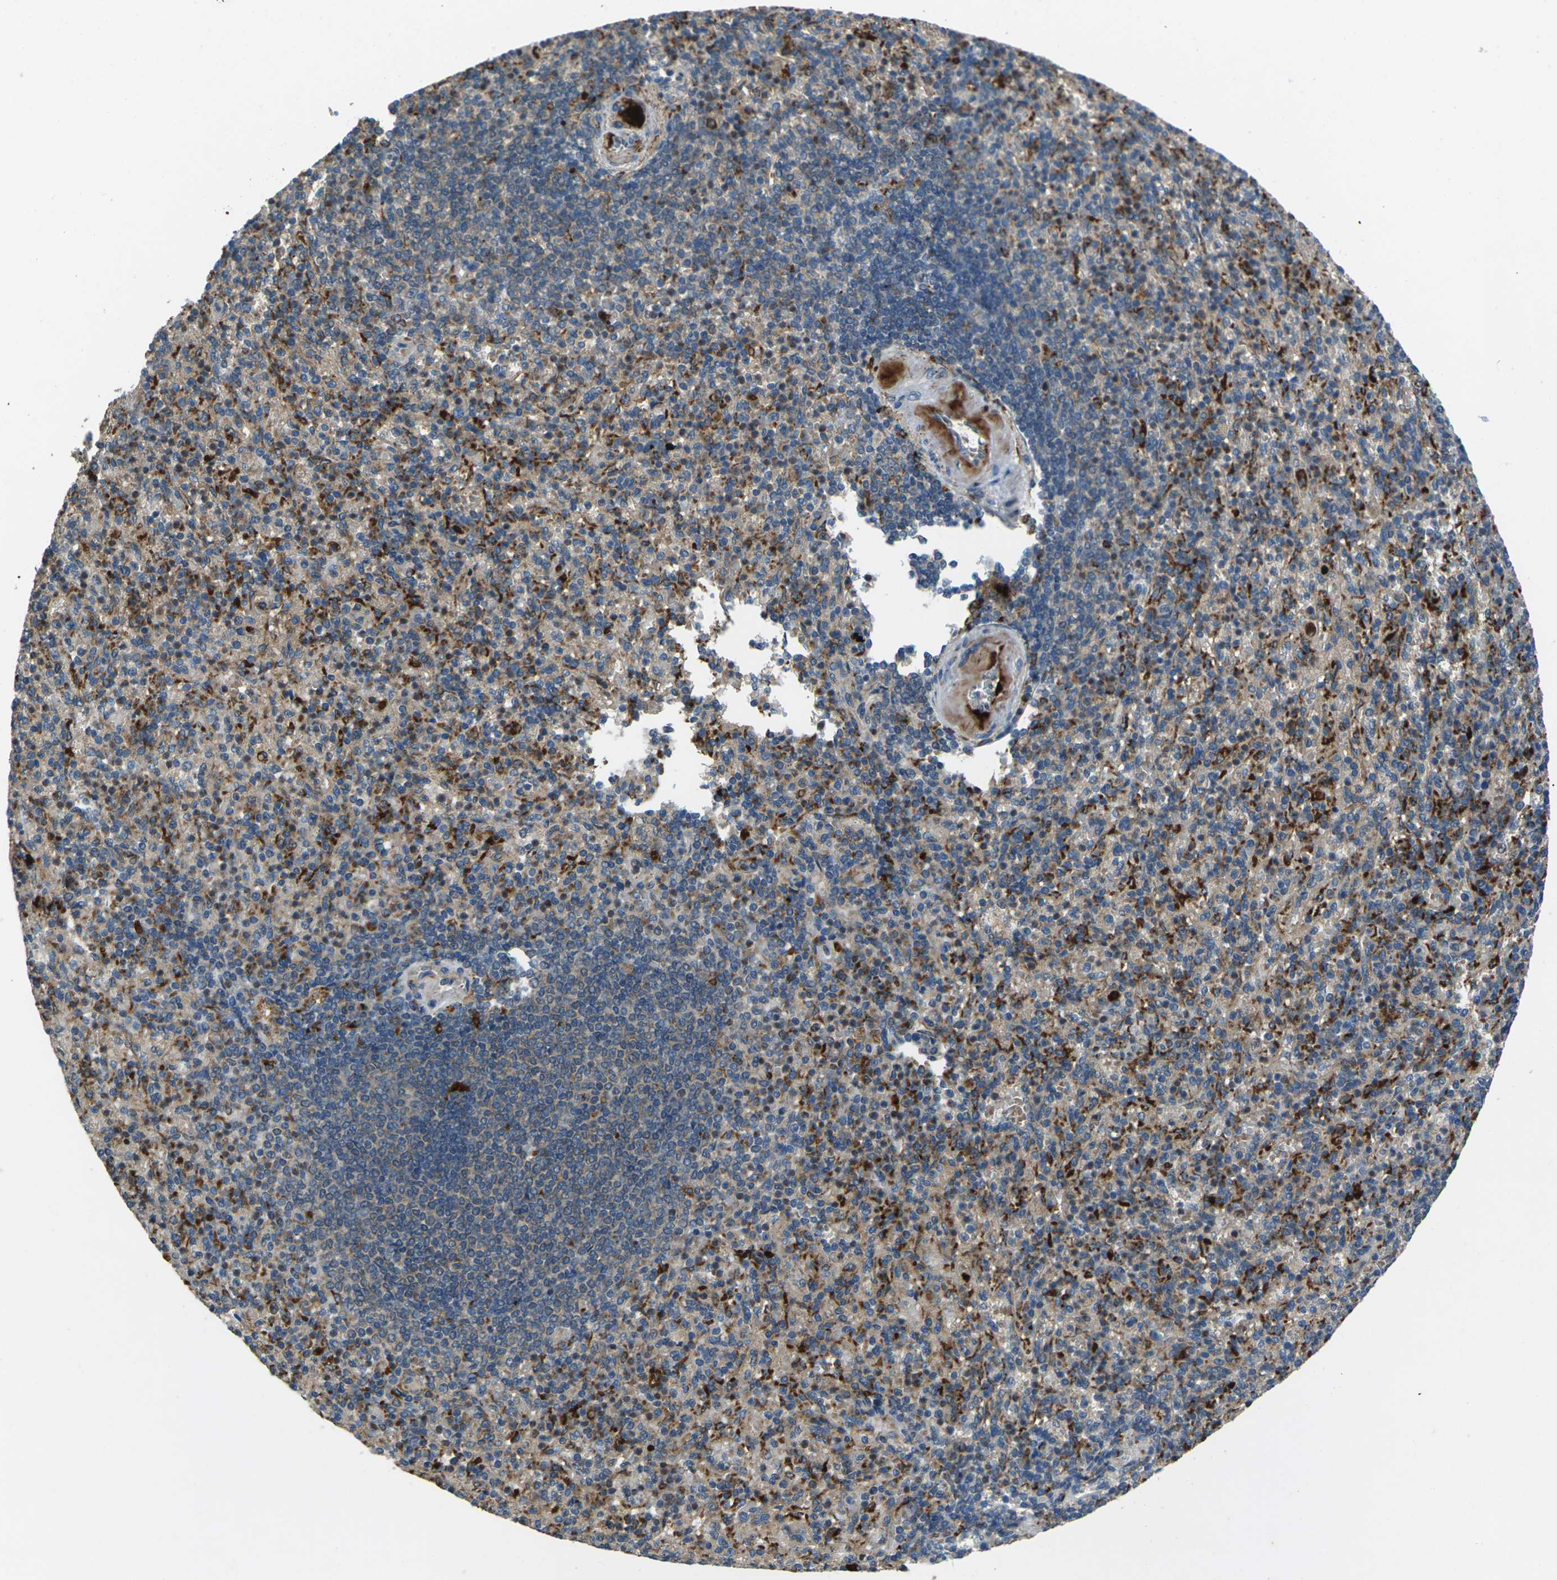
{"staining": {"intensity": "strong", "quantity": "25%-75%", "location": "cytoplasmic/membranous"}, "tissue": "spleen", "cell_type": "Cells in red pulp", "image_type": "normal", "snomed": [{"axis": "morphology", "description": "Normal tissue, NOS"}, {"axis": "topography", "description": "Spleen"}], "caption": "This histopathology image displays IHC staining of benign human spleen, with high strong cytoplasmic/membranous positivity in approximately 25%-75% of cells in red pulp.", "gene": "SLC31A2", "patient": {"sex": "female", "age": 74}}